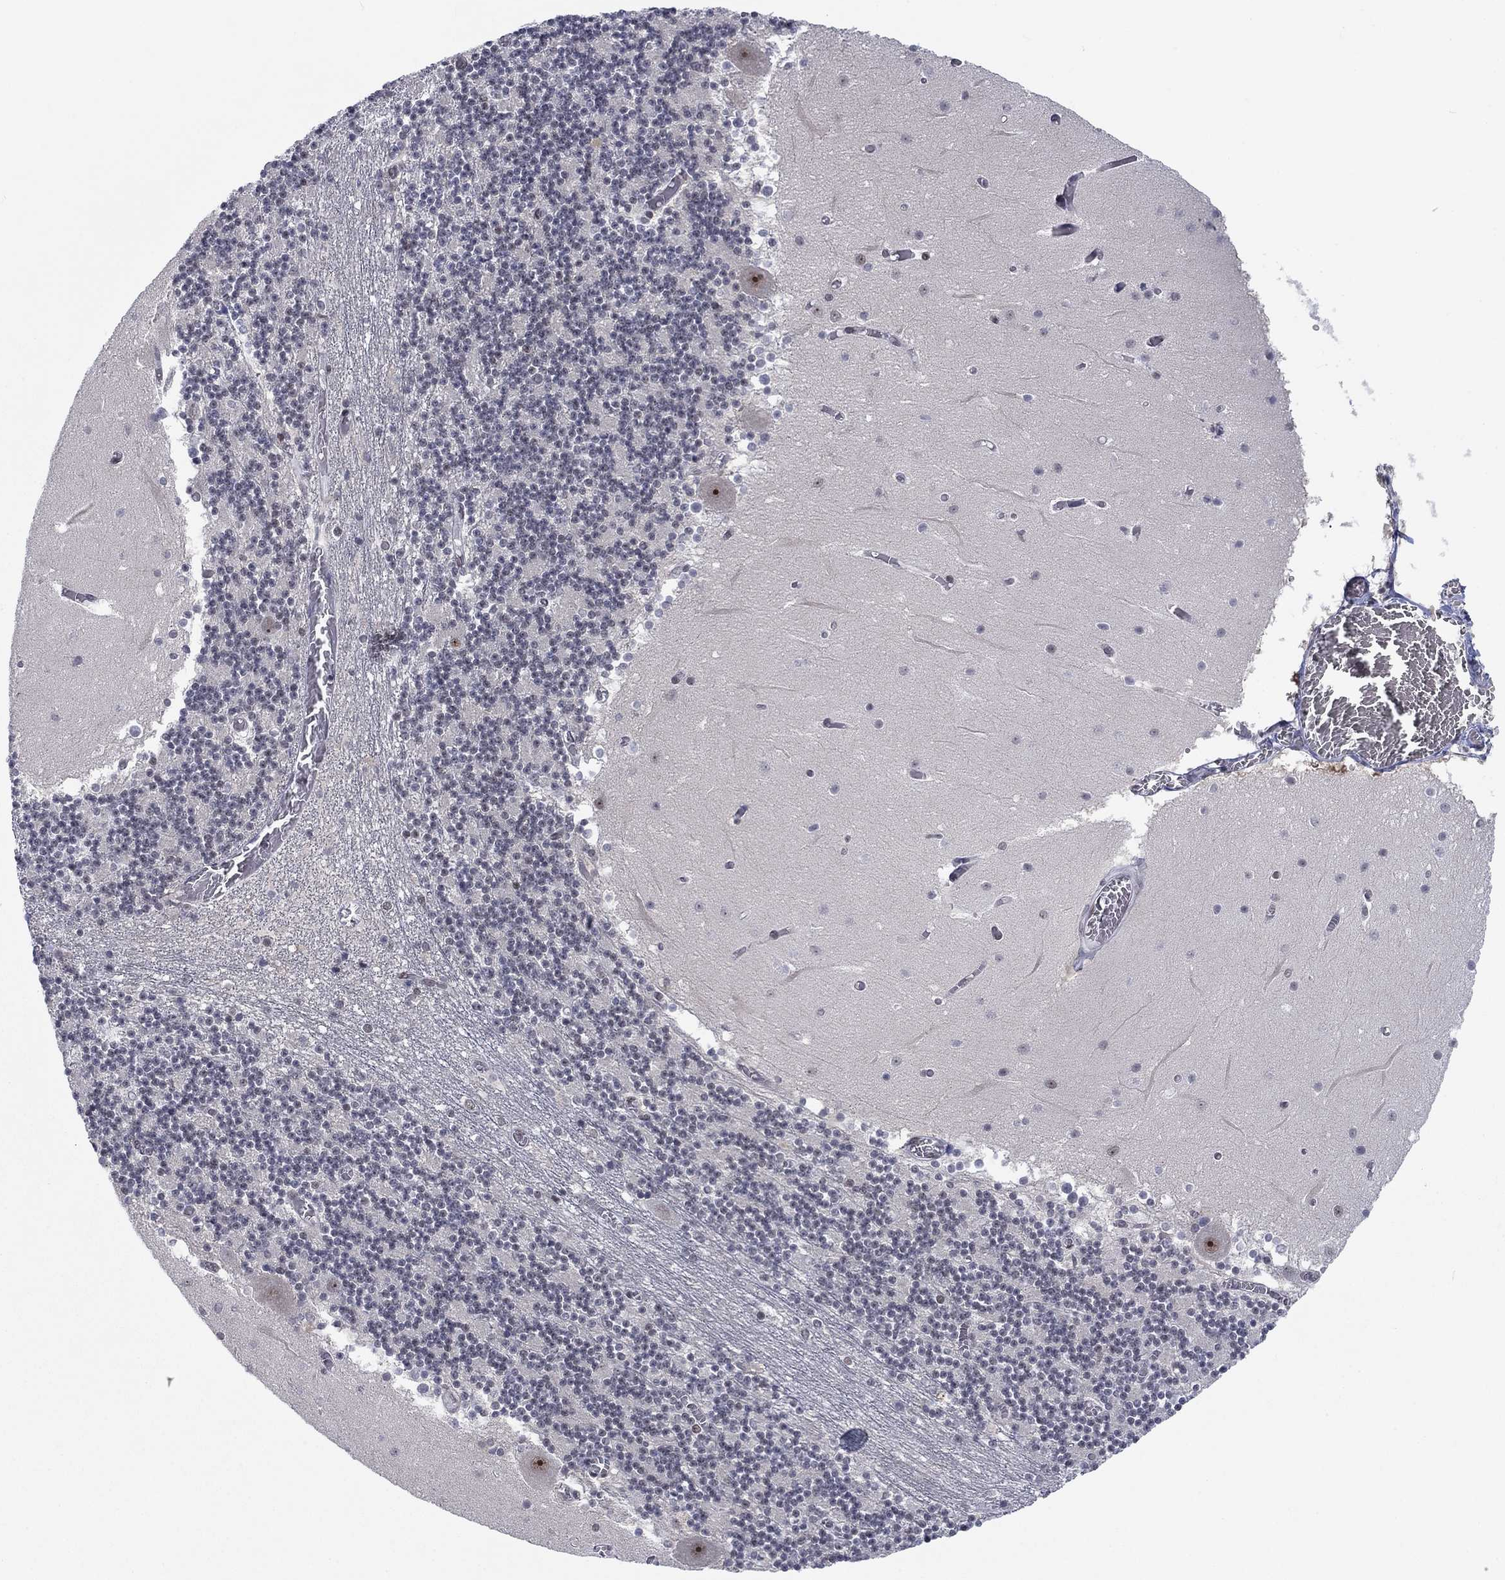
{"staining": {"intensity": "negative", "quantity": "none", "location": "none"}, "tissue": "cerebellum", "cell_type": "Cells in granular layer", "image_type": "normal", "snomed": [{"axis": "morphology", "description": "Normal tissue, NOS"}, {"axis": "topography", "description": "Cerebellum"}], "caption": "A high-resolution image shows immunohistochemistry (IHC) staining of normal cerebellum, which reveals no significant staining in cells in granular layer. (DAB immunohistochemistry (IHC), high magnification).", "gene": "FYTTD1", "patient": {"sex": "female", "age": 28}}